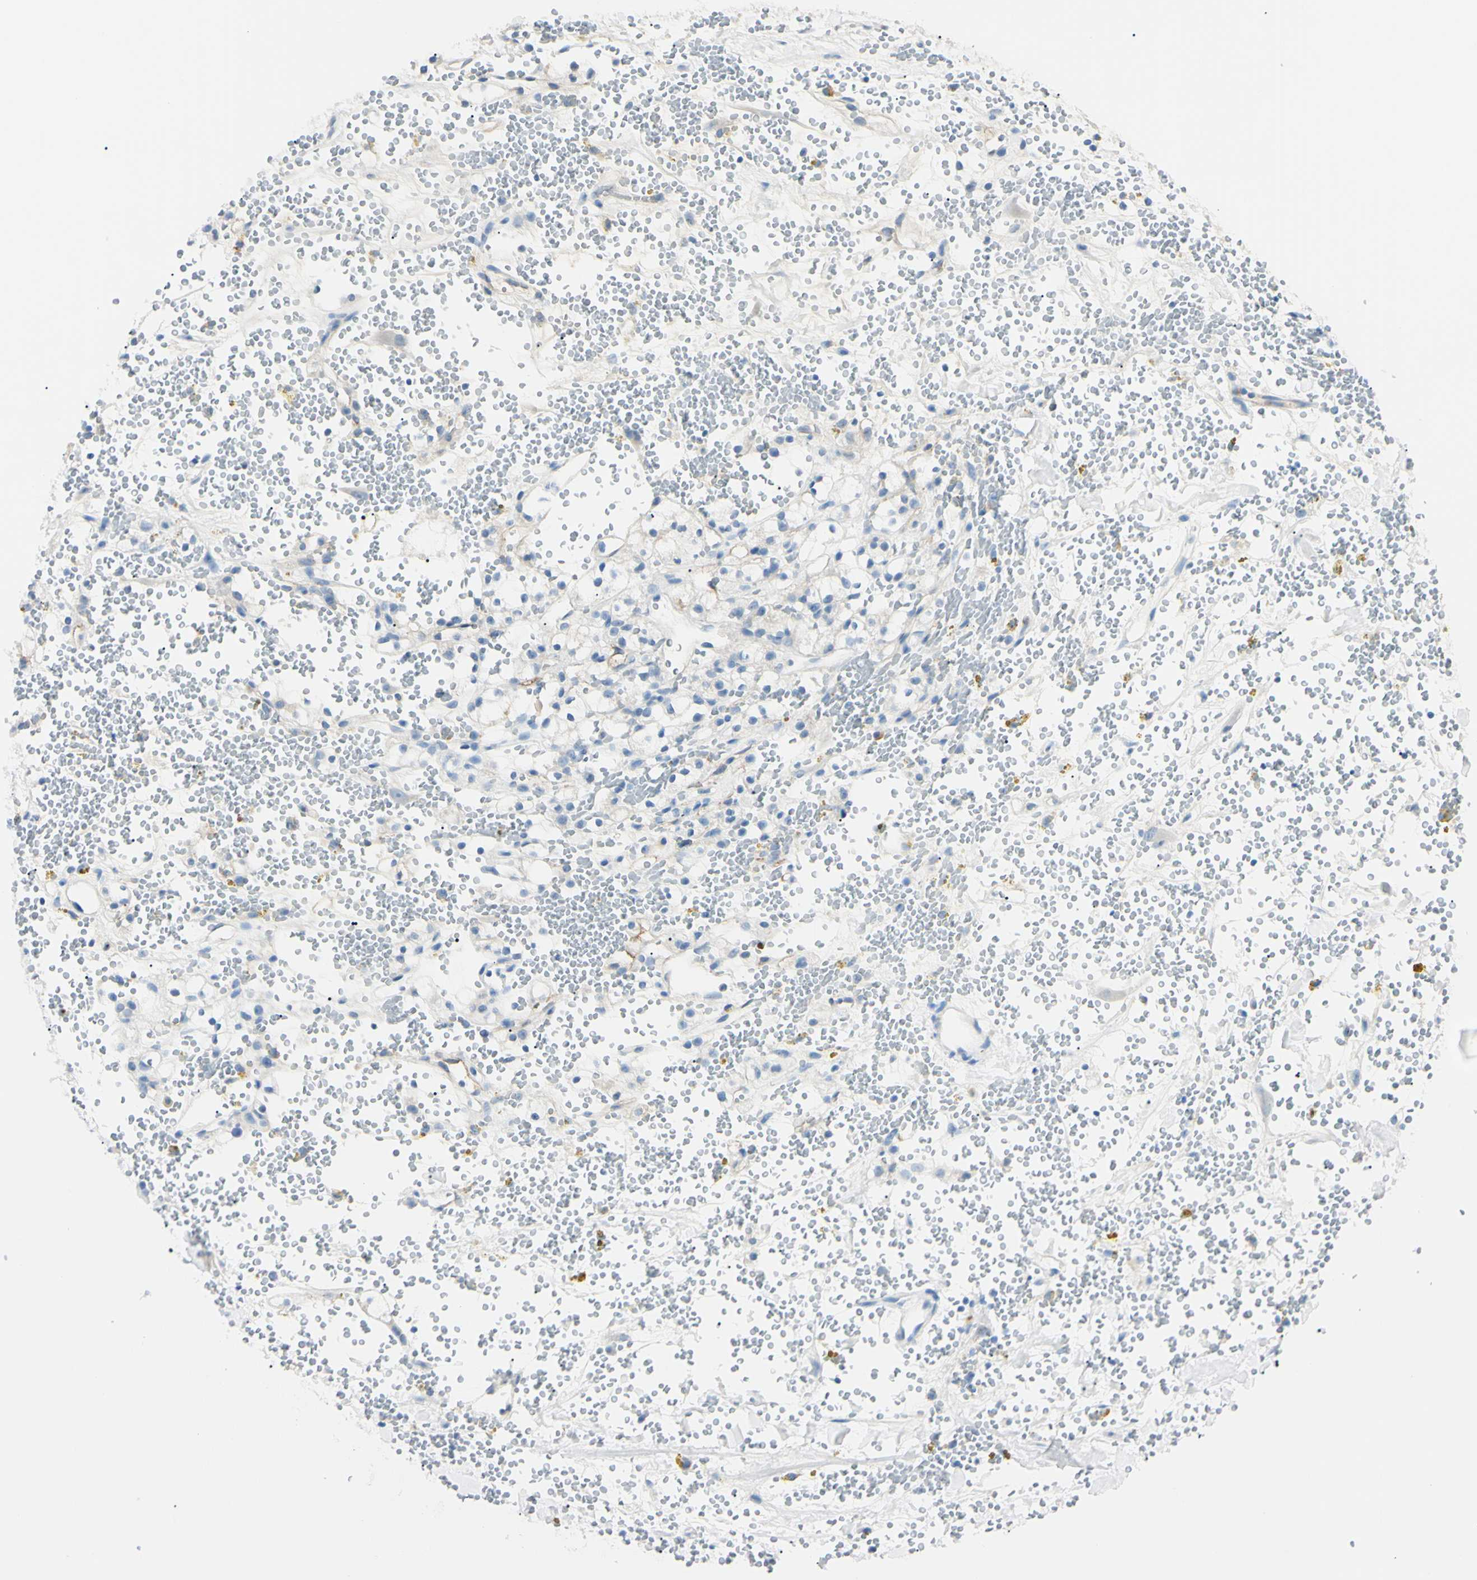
{"staining": {"intensity": "negative", "quantity": "none", "location": "none"}, "tissue": "renal cancer", "cell_type": "Tumor cells", "image_type": "cancer", "snomed": [{"axis": "morphology", "description": "Adenocarcinoma, NOS"}, {"axis": "topography", "description": "Kidney"}], "caption": "A high-resolution photomicrograph shows immunohistochemistry (IHC) staining of renal adenocarcinoma, which reveals no significant staining in tumor cells.", "gene": "FOLH1", "patient": {"sex": "male", "age": 61}}